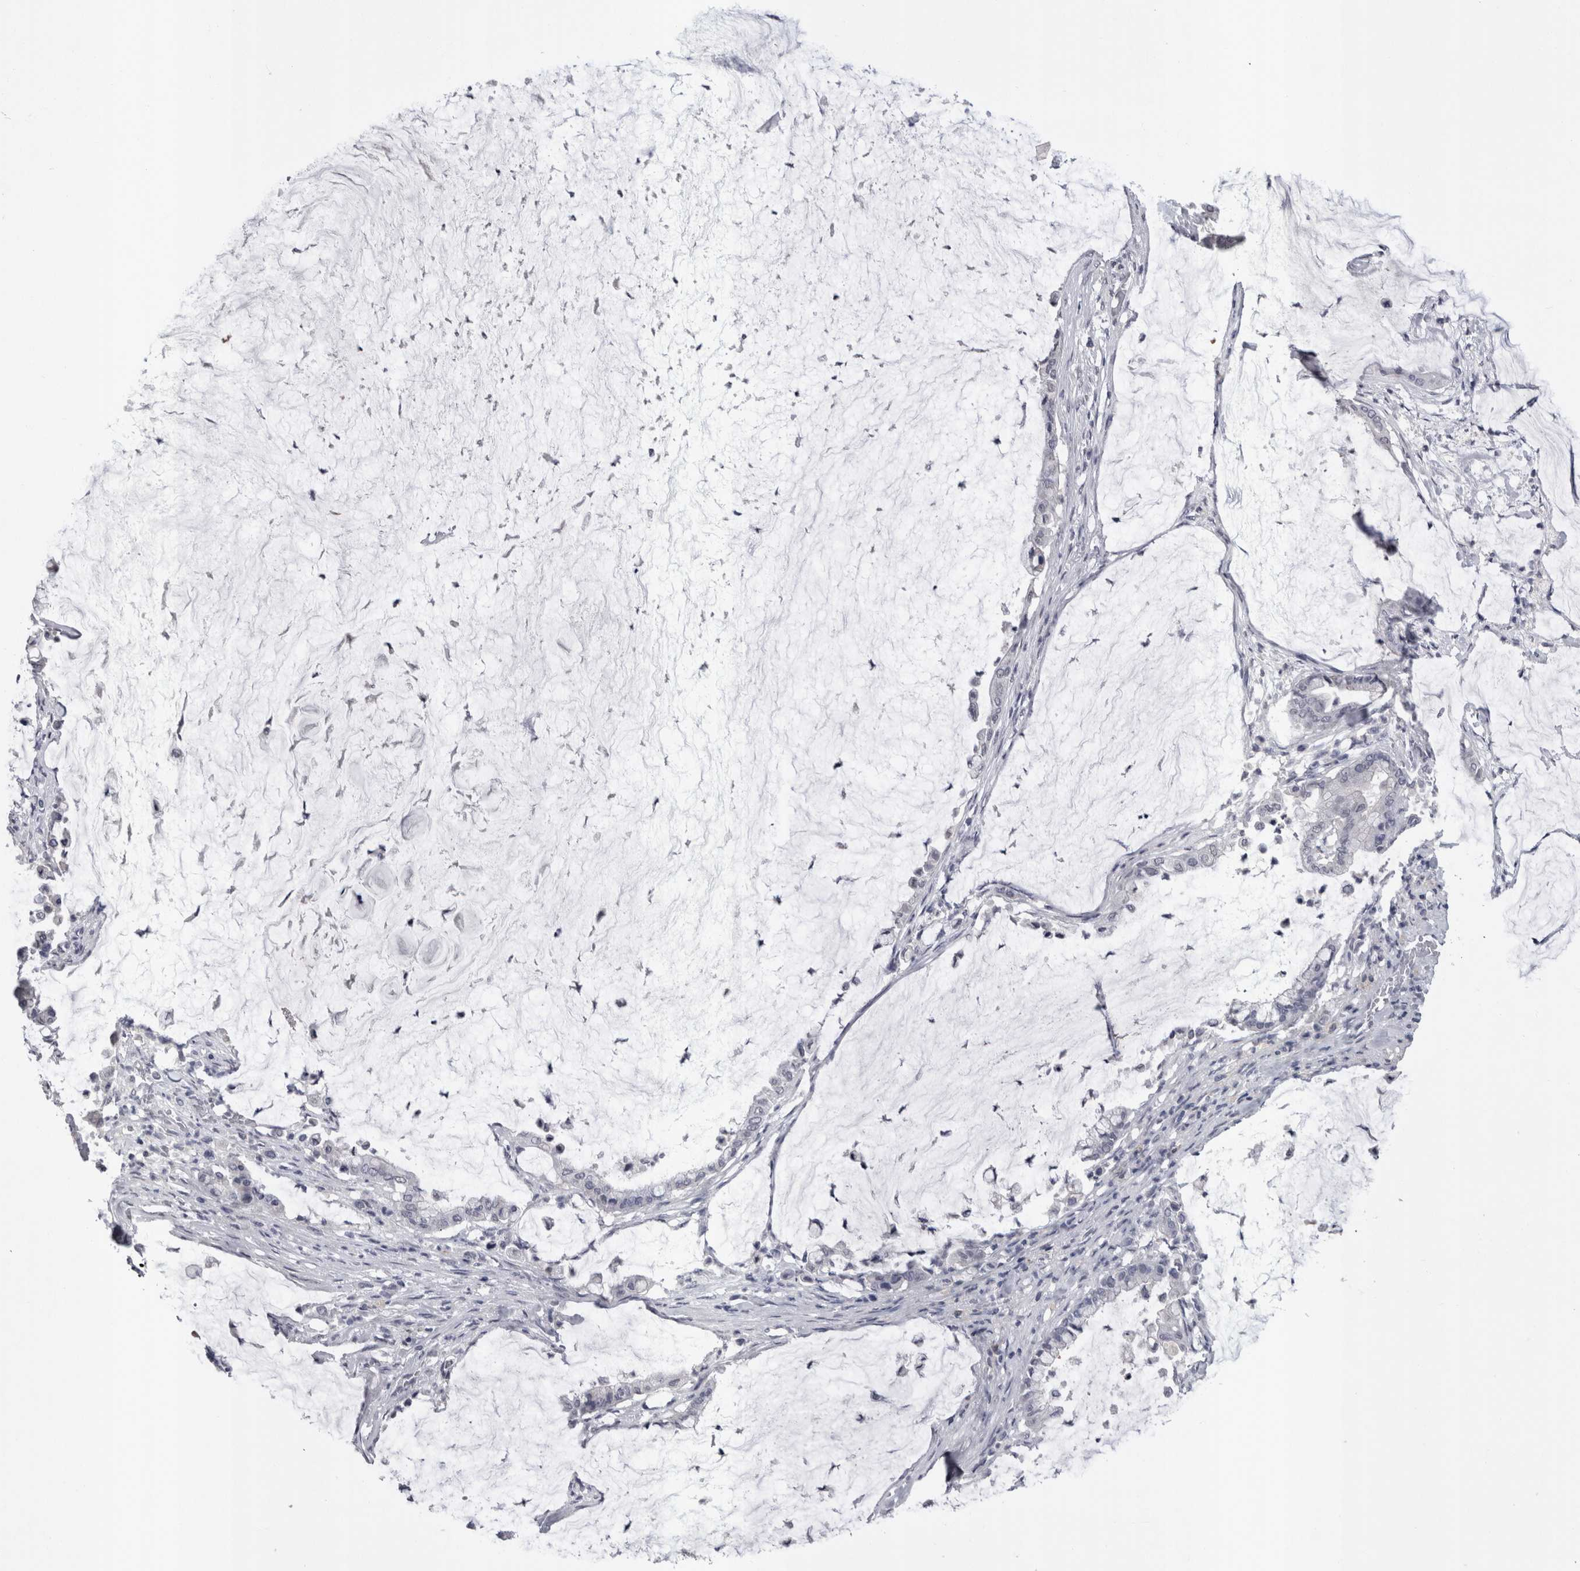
{"staining": {"intensity": "negative", "quantity": "none", "location": "none"}, "tissue": "pancreatic cancer", "cell_type": "Tumor cells", "image_type": "cancer", "snomed": [{"axis": "morphology", "description": "Adenocarcinoma, NOS"}, {"axis": "topography", "description": "Pancreas"}], "caption": "Tumor cells show no significant expression in pancreatic adenocarcinoma.", "gene": "PAX5", "patient": {"sex": "male", "age": 41}}